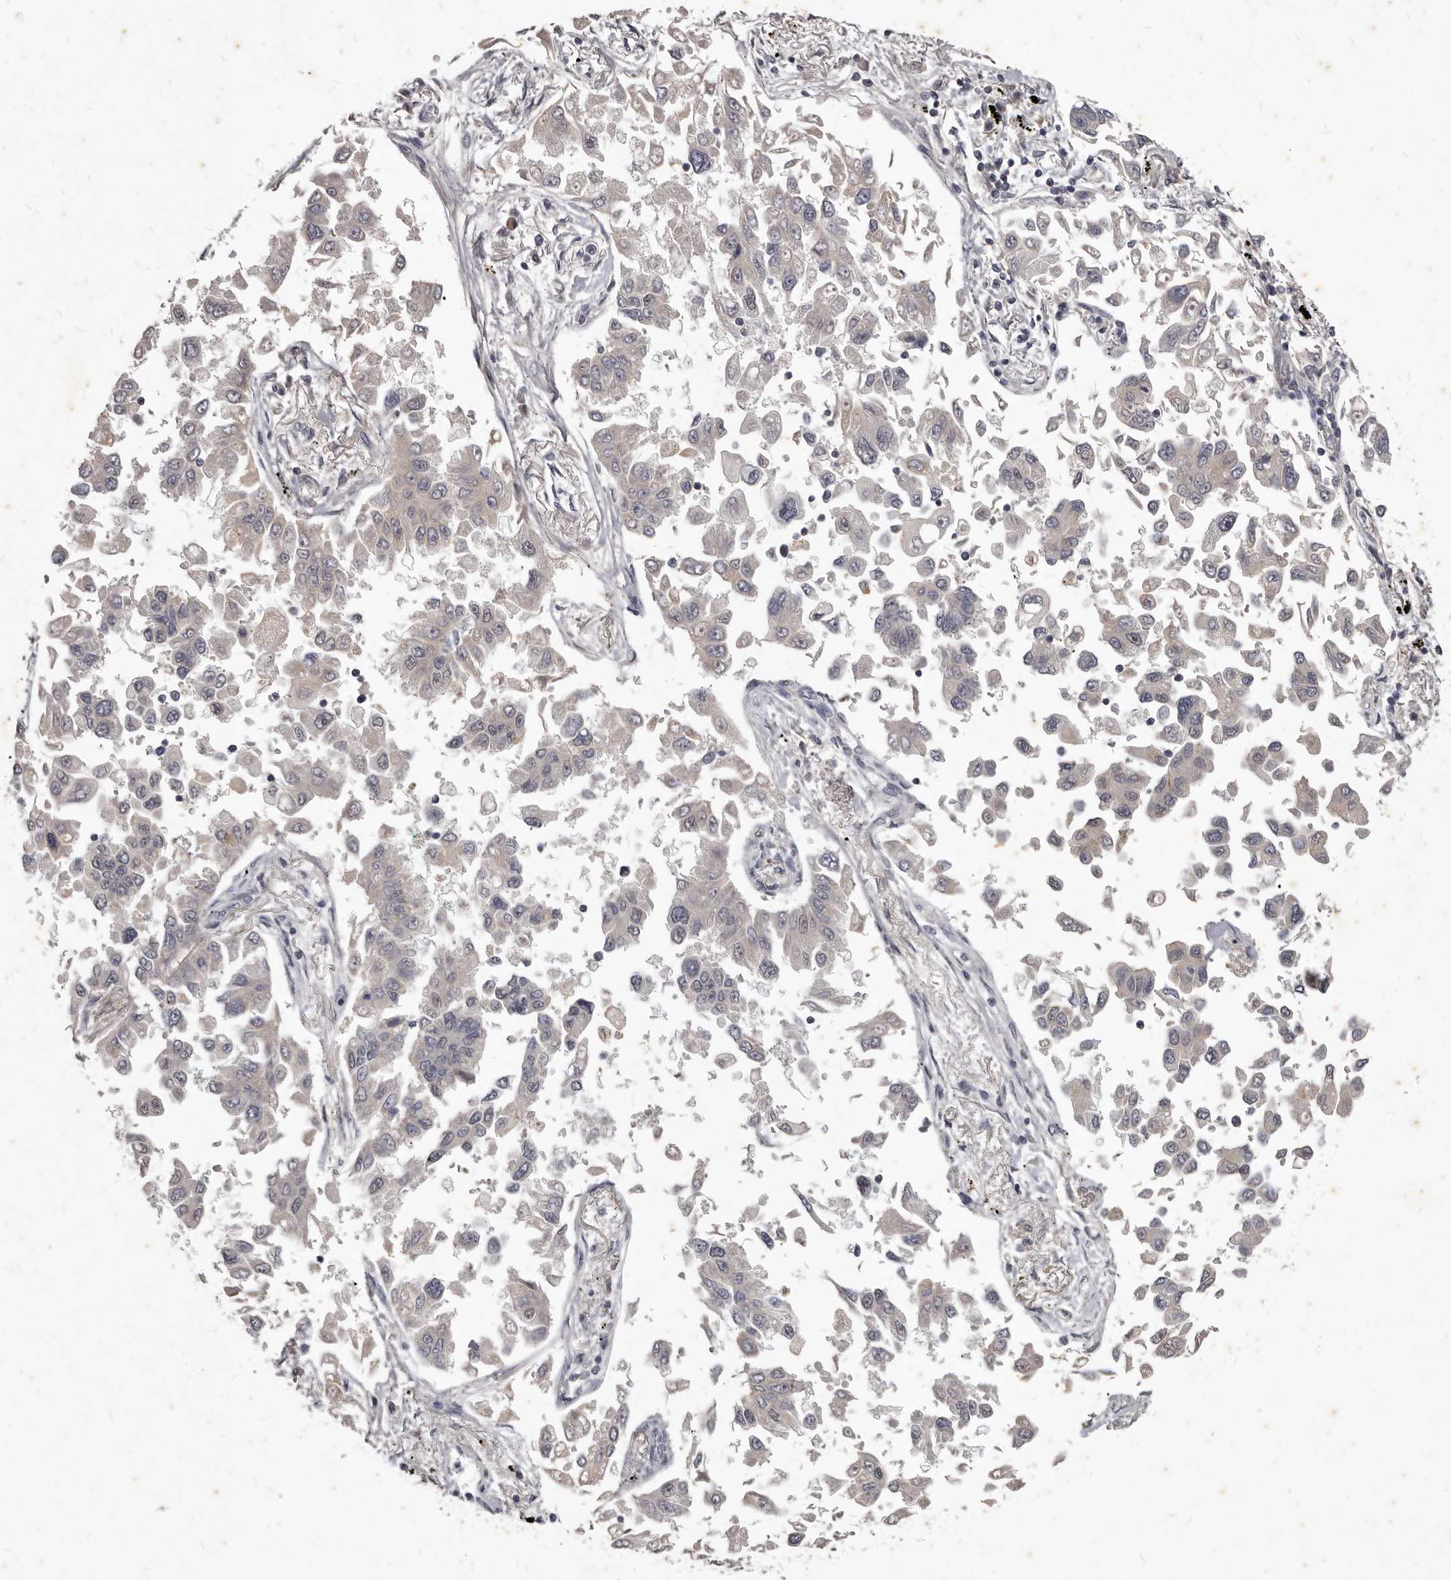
{"staining": {"intensity": "negative", "quantity": "none", "location": "none"}, "tissue": "lung cancer", "cell_type": "Tumor cells", "image_type": "cancer", "snomed": [{"axis": "morphology", "description": "Adenocarcinoma, NOS"}, {"axis": "topography", "description": "Lung"}], "caption": "Adenocarcinoma (lung) stained for a protein using immunohistochemistry (IHC) shows no staining tumor cells.", "gene": "GPRC5C", "patient": {"sex": "female", "age": 67}}